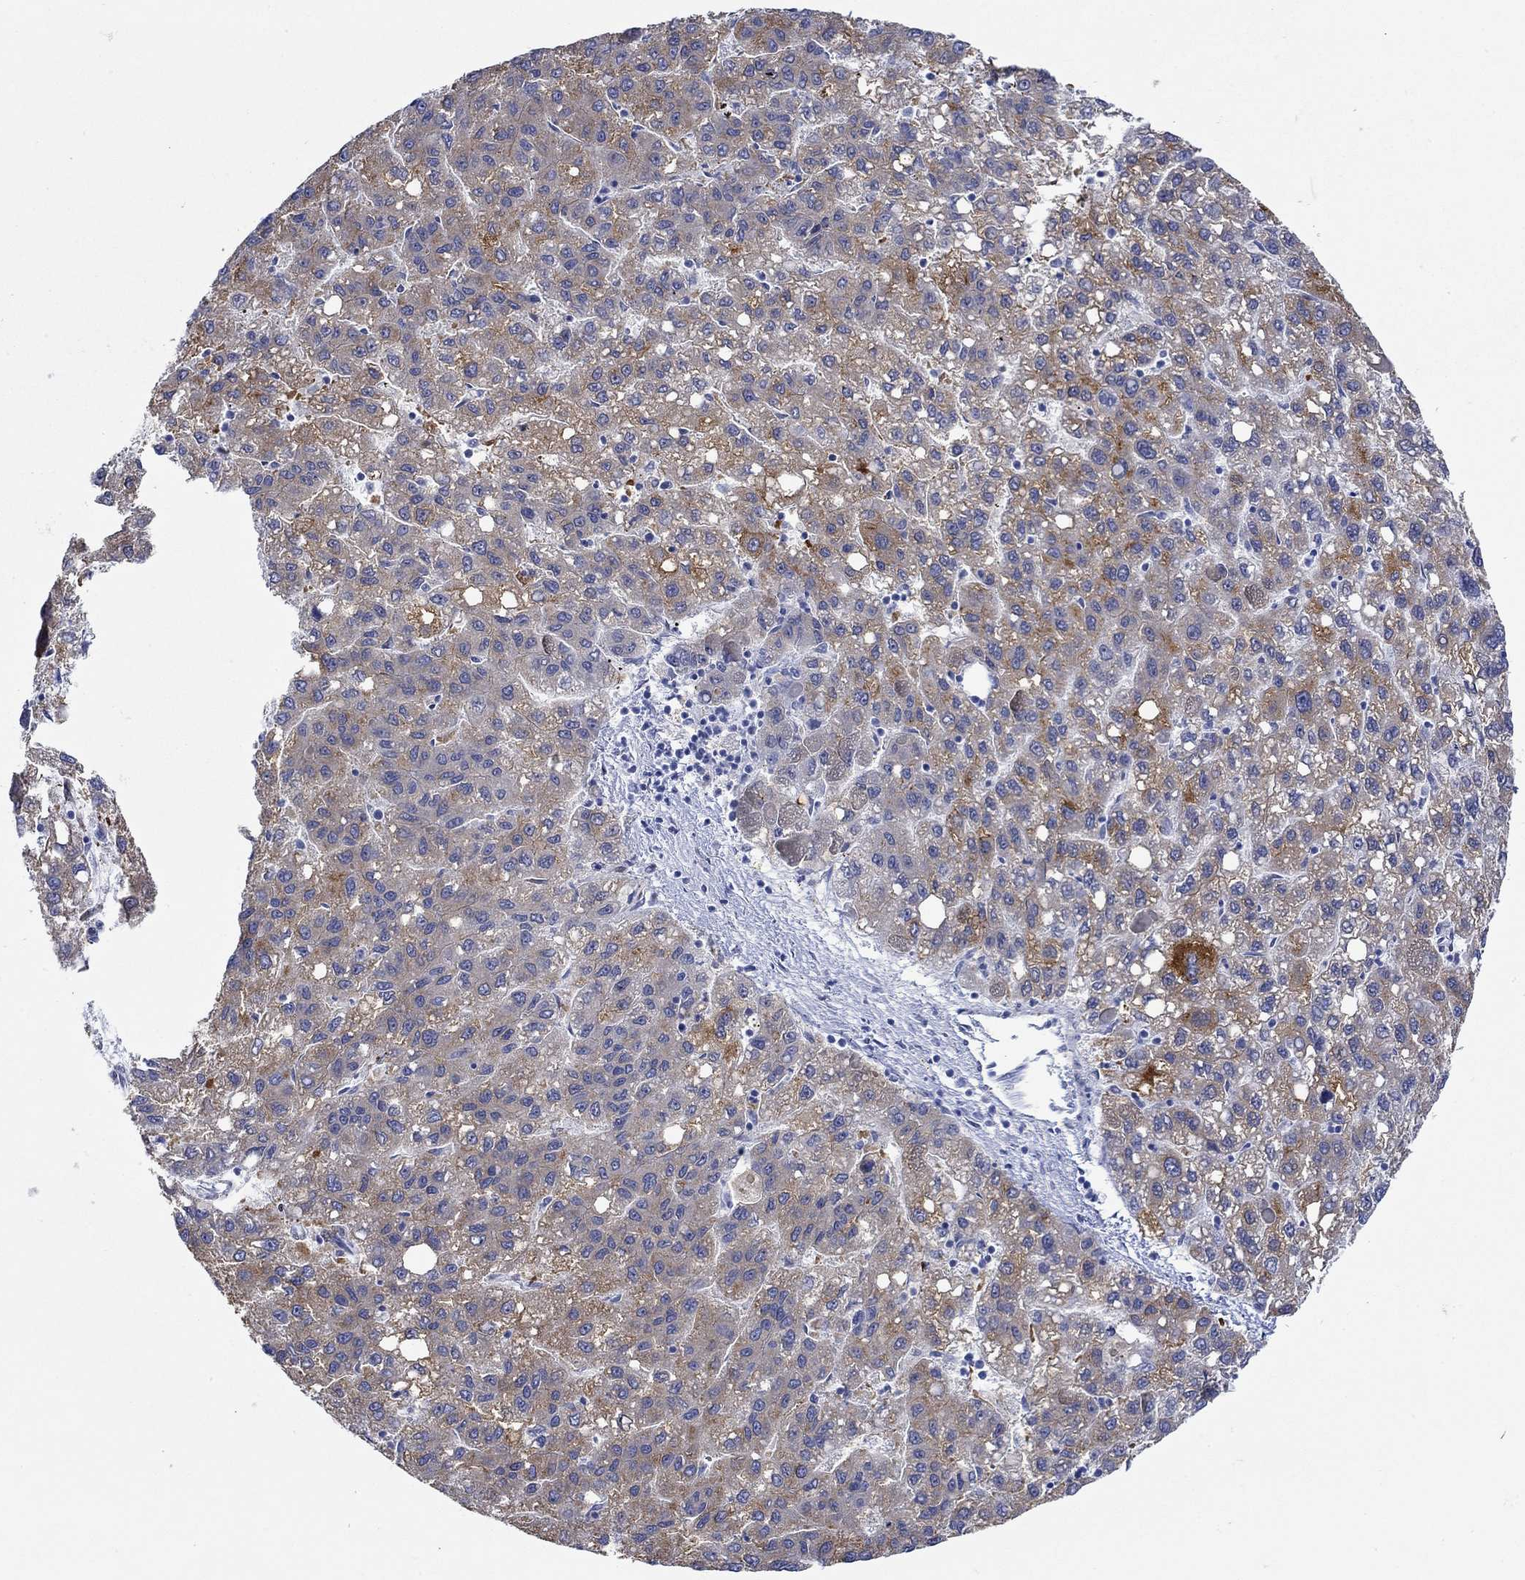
{"staining": {"intensity": "strong", "quantity": "<25%", "location": "cytoplasmic/membranous"}, "tissue": "liver cancer", "cell_type": "Tumor cells", "image_type": "cancer", "snomed": [{"axis": "morphology", "description": "Carcinoma, Hepatocellular, NOS"}, {"axis": "topography", "description": "Liver"}], "caption": "Tumor cells exhibit medium levels of strong cytoplasmic/membranous staining in approximately <25% of cells in human liver cancer.", "gene": "KSR2", "patient": {"sex": "female", "age": 82}}